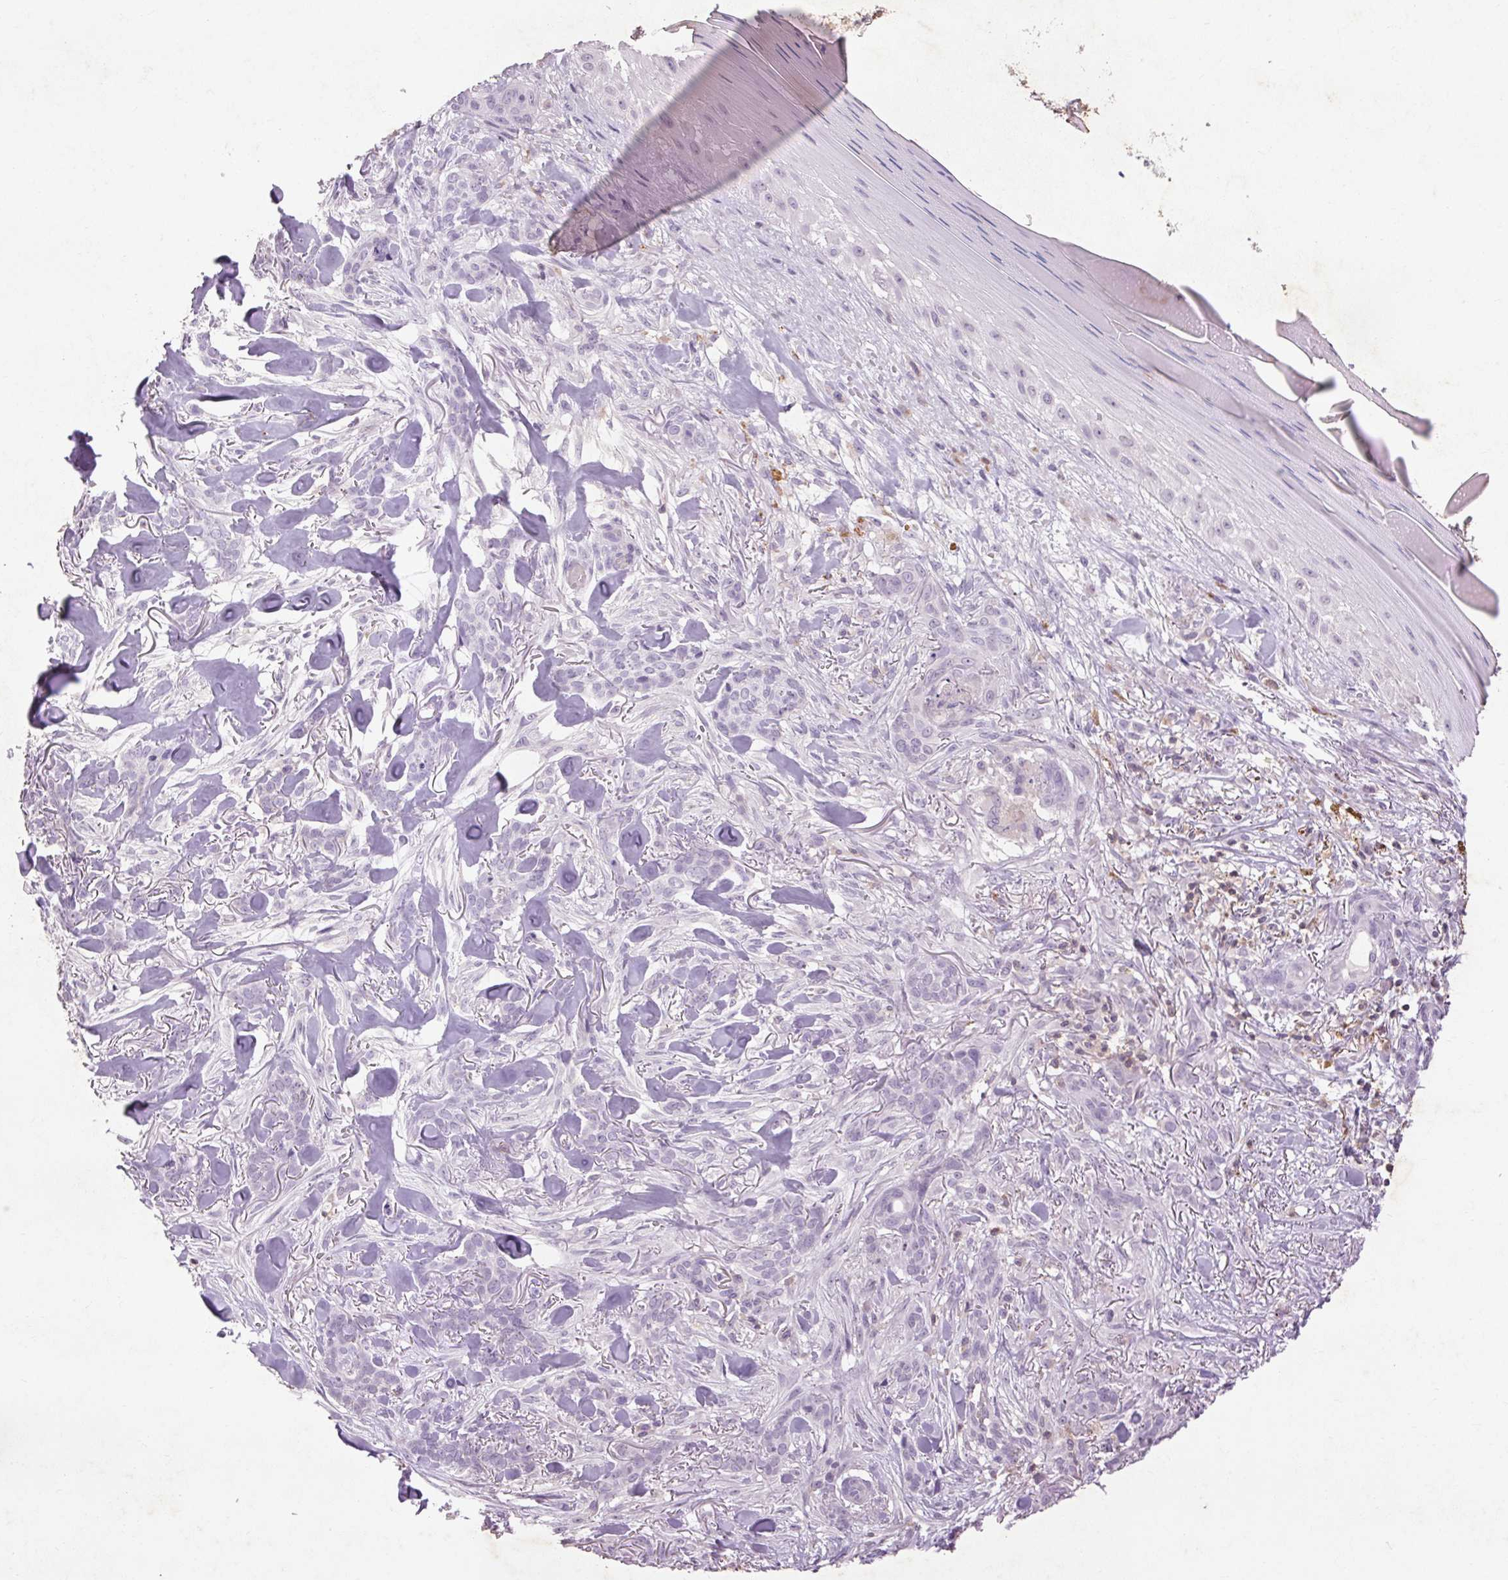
{"staining": {"intensity": "negative", "quantity": "none", "location": "none"}, "tissue": "skin cancer", "cell_type": "Tumor cells", "image_type": "cancer", "snomed": [{"axis": "morphology", "description": "Basal cell carcinoma"}, {"axis": "topography", "description": "Skin"}], "caption": "A histopathology image of human skin cancer (basal cell carcinoma) is negative for staining in tumor cells.", "gene": "FNDC7", "patient": {"sex": "female", "age": 61}}